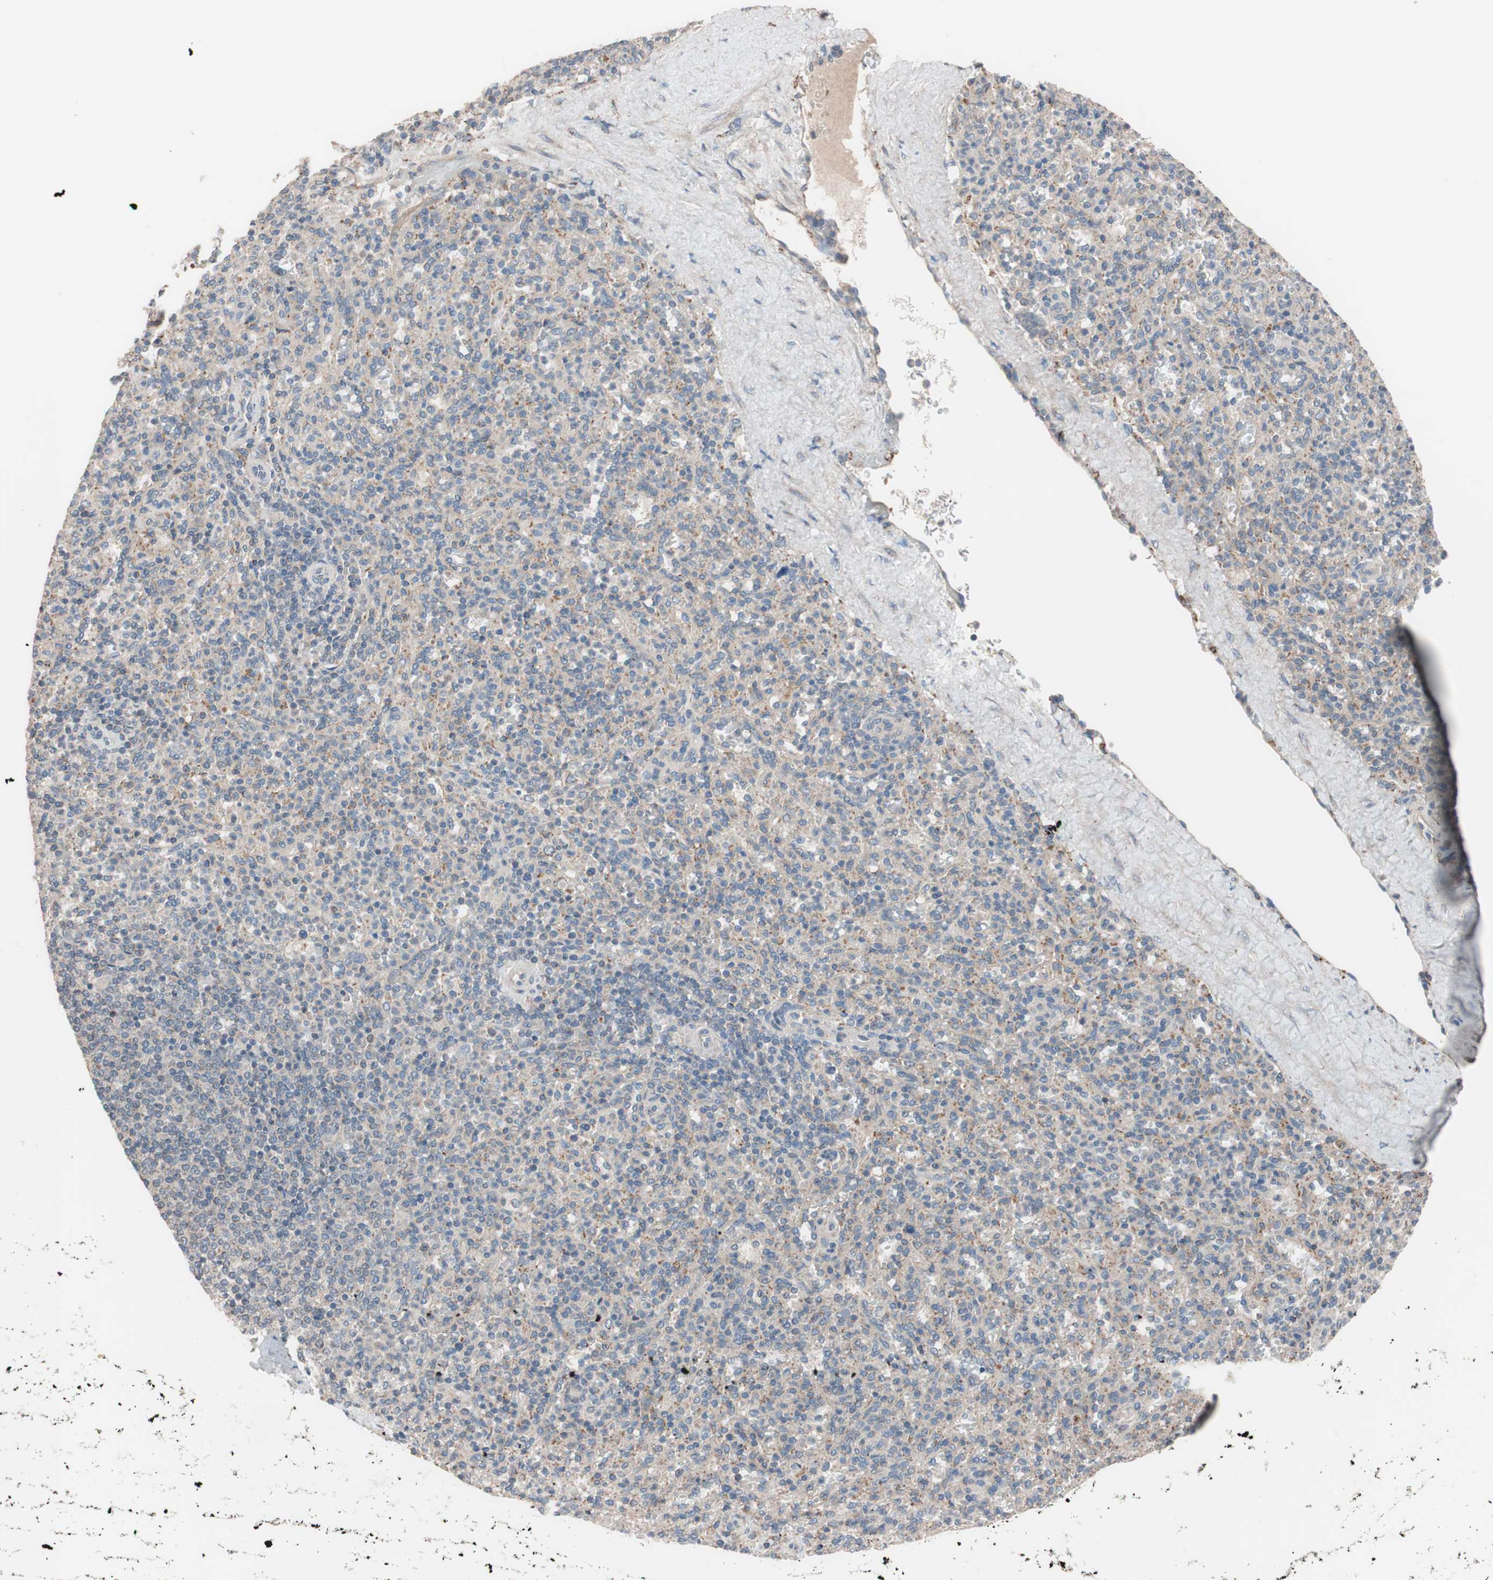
{"staining": {"intensity": "weak", "quantity": "25%-75%", "location": "cytoplasmic/membranous"}, "tissue": "spleen", "cell_type": "Cells in red pulp", "image_type": "normal", "snomed": [{"axis": "morphology", "description": "Normal tissue, NOS"}, {"axis": "topography", "description": "Spleen"}], "caption": "Immunohistochemistry of benign human spleen exhibits low levels of weak cytoplasmic/membranous staining in approximately 25%-75% of cells in red pulp. The staining was performed using DAB, with brown indicating positive protein expression. Nuclei are stained blue with hematoxylin.", "gene": "SDC4", "patient": {"sex": "male", "age": 36}}